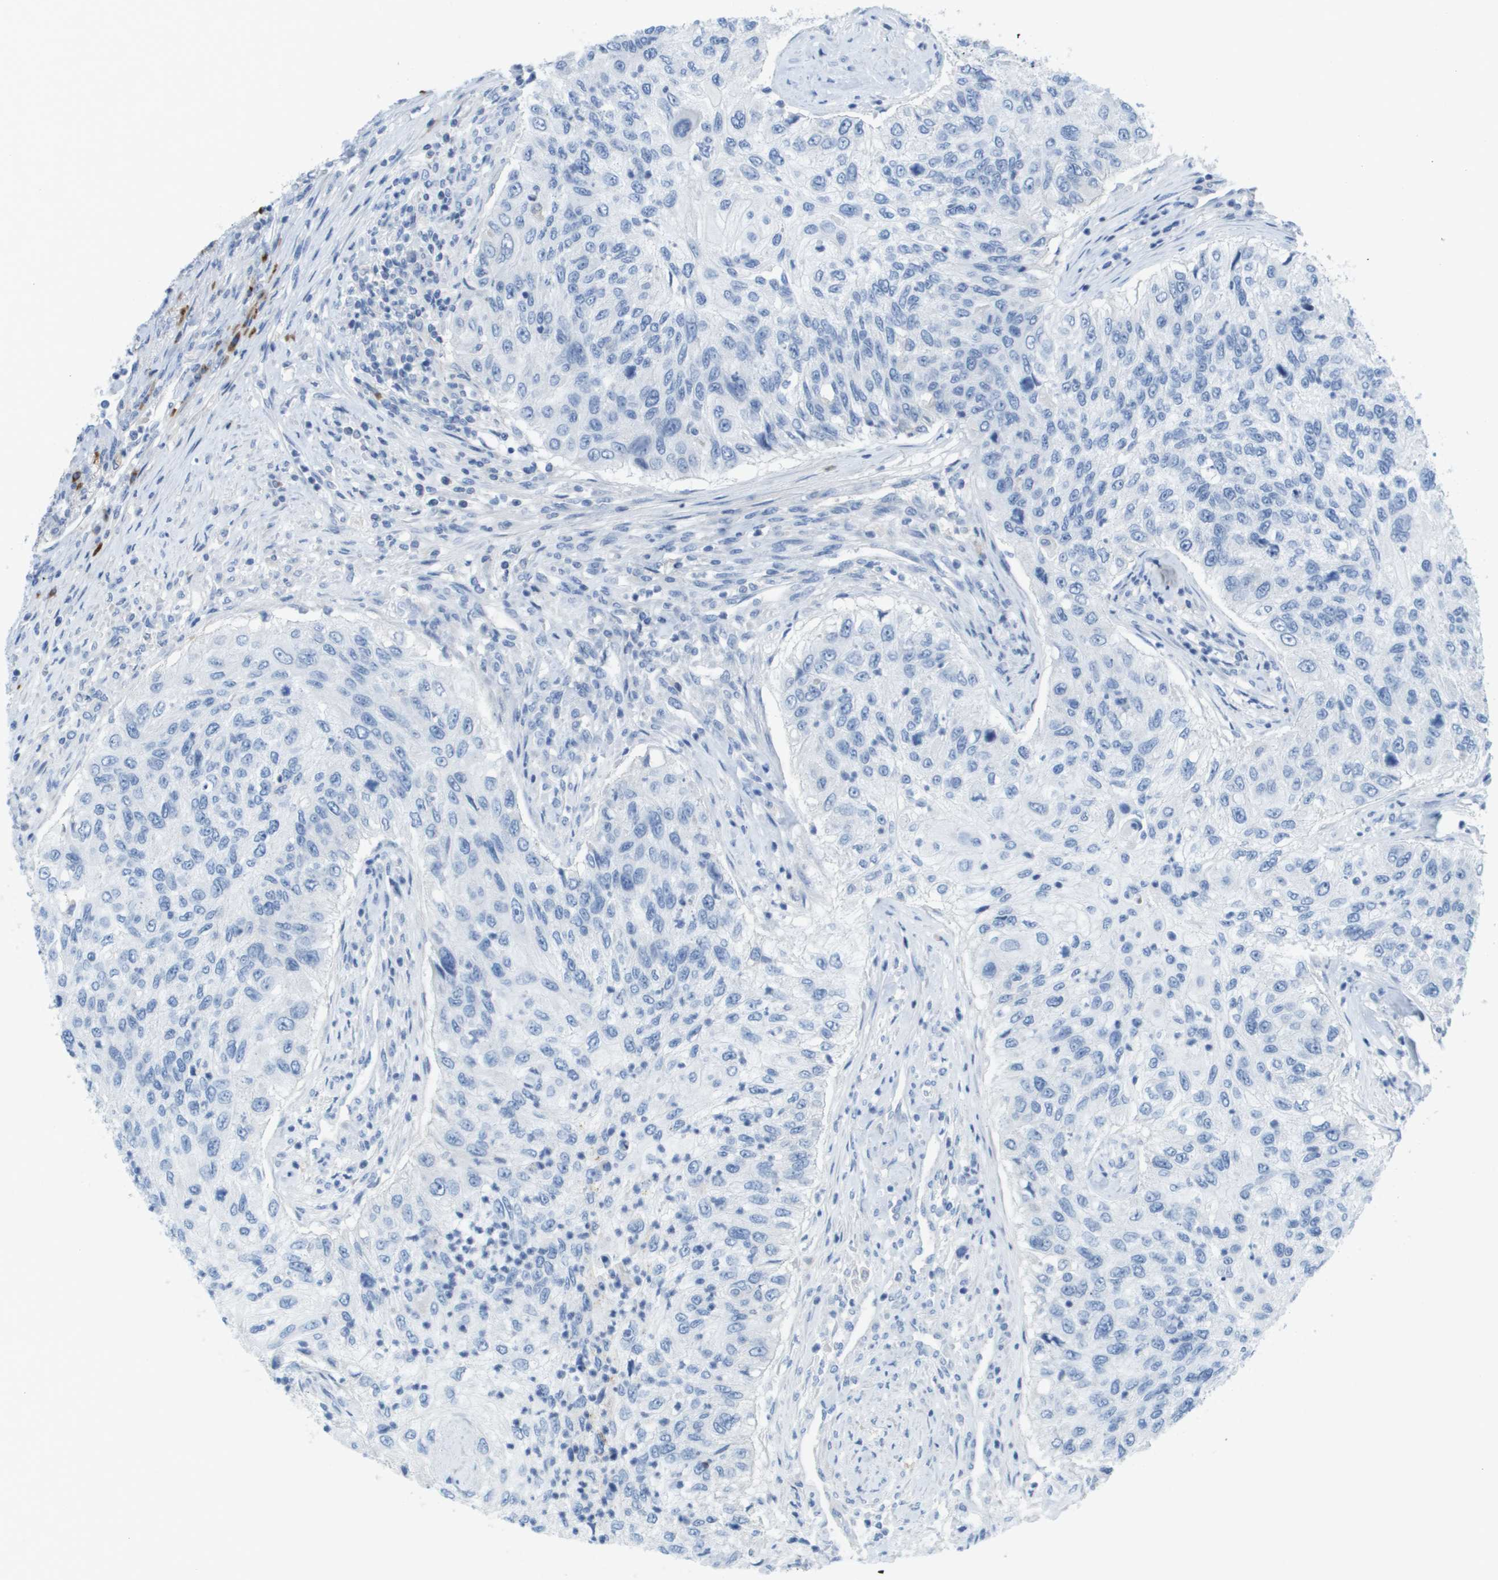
{"staining": {"intensity": "negative", "quantity": "none", "location": "none"}, "tissue": "urothelial cancer", "cell_type": "Tumor cells", "image_type": "cancer", "snomed": [{"axis": "morphology", "description": "Urothelial carcinoma, High grade"}, {"axis": "topography", "description": "Urinary bladder"}], "caption": "Urothelial cancer was stained to show a protein in brown. There is no significant expression in tumor cells.", "gene": "GPR18", "patient": {"sex": "female", "age": 60}}